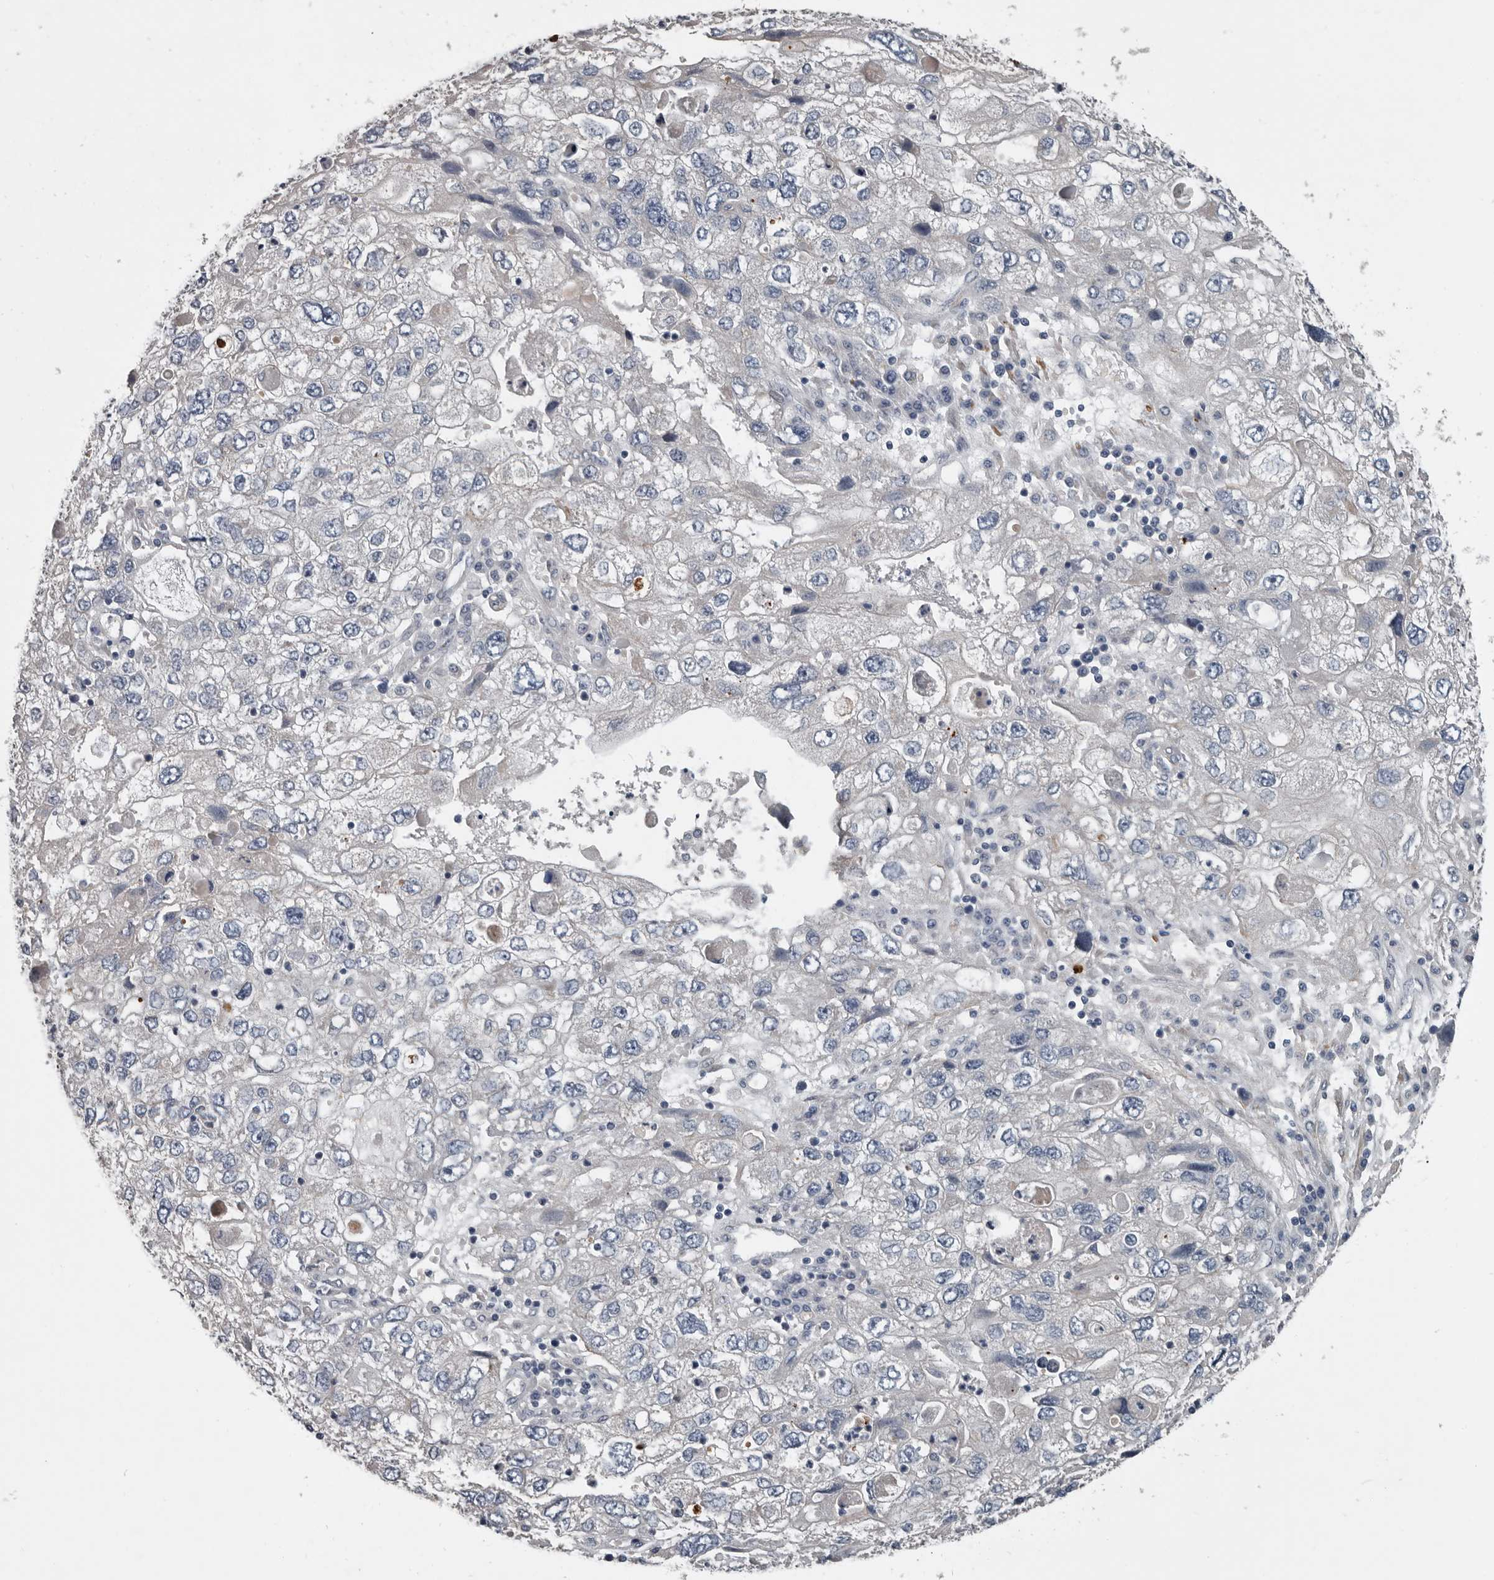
{"staining": {"intensity": "negative", "quantity": "none", "location": "none"}, "tissue": "endometrial cancer", "cell_type": "Tumor cells", "image_type": "cancer", "snomed": [{"axis": "morphology", "description": "Adenocarcinoma, NOS"}, {"axis": "topography", "description": "Endometrium"}], "caption": "Endometrial cancer was stained to show a protein in brown. There is no significant positivity in tumor cells.", "gene": "DPY19L4", "patient": {"sex": "female", "age": 49}}